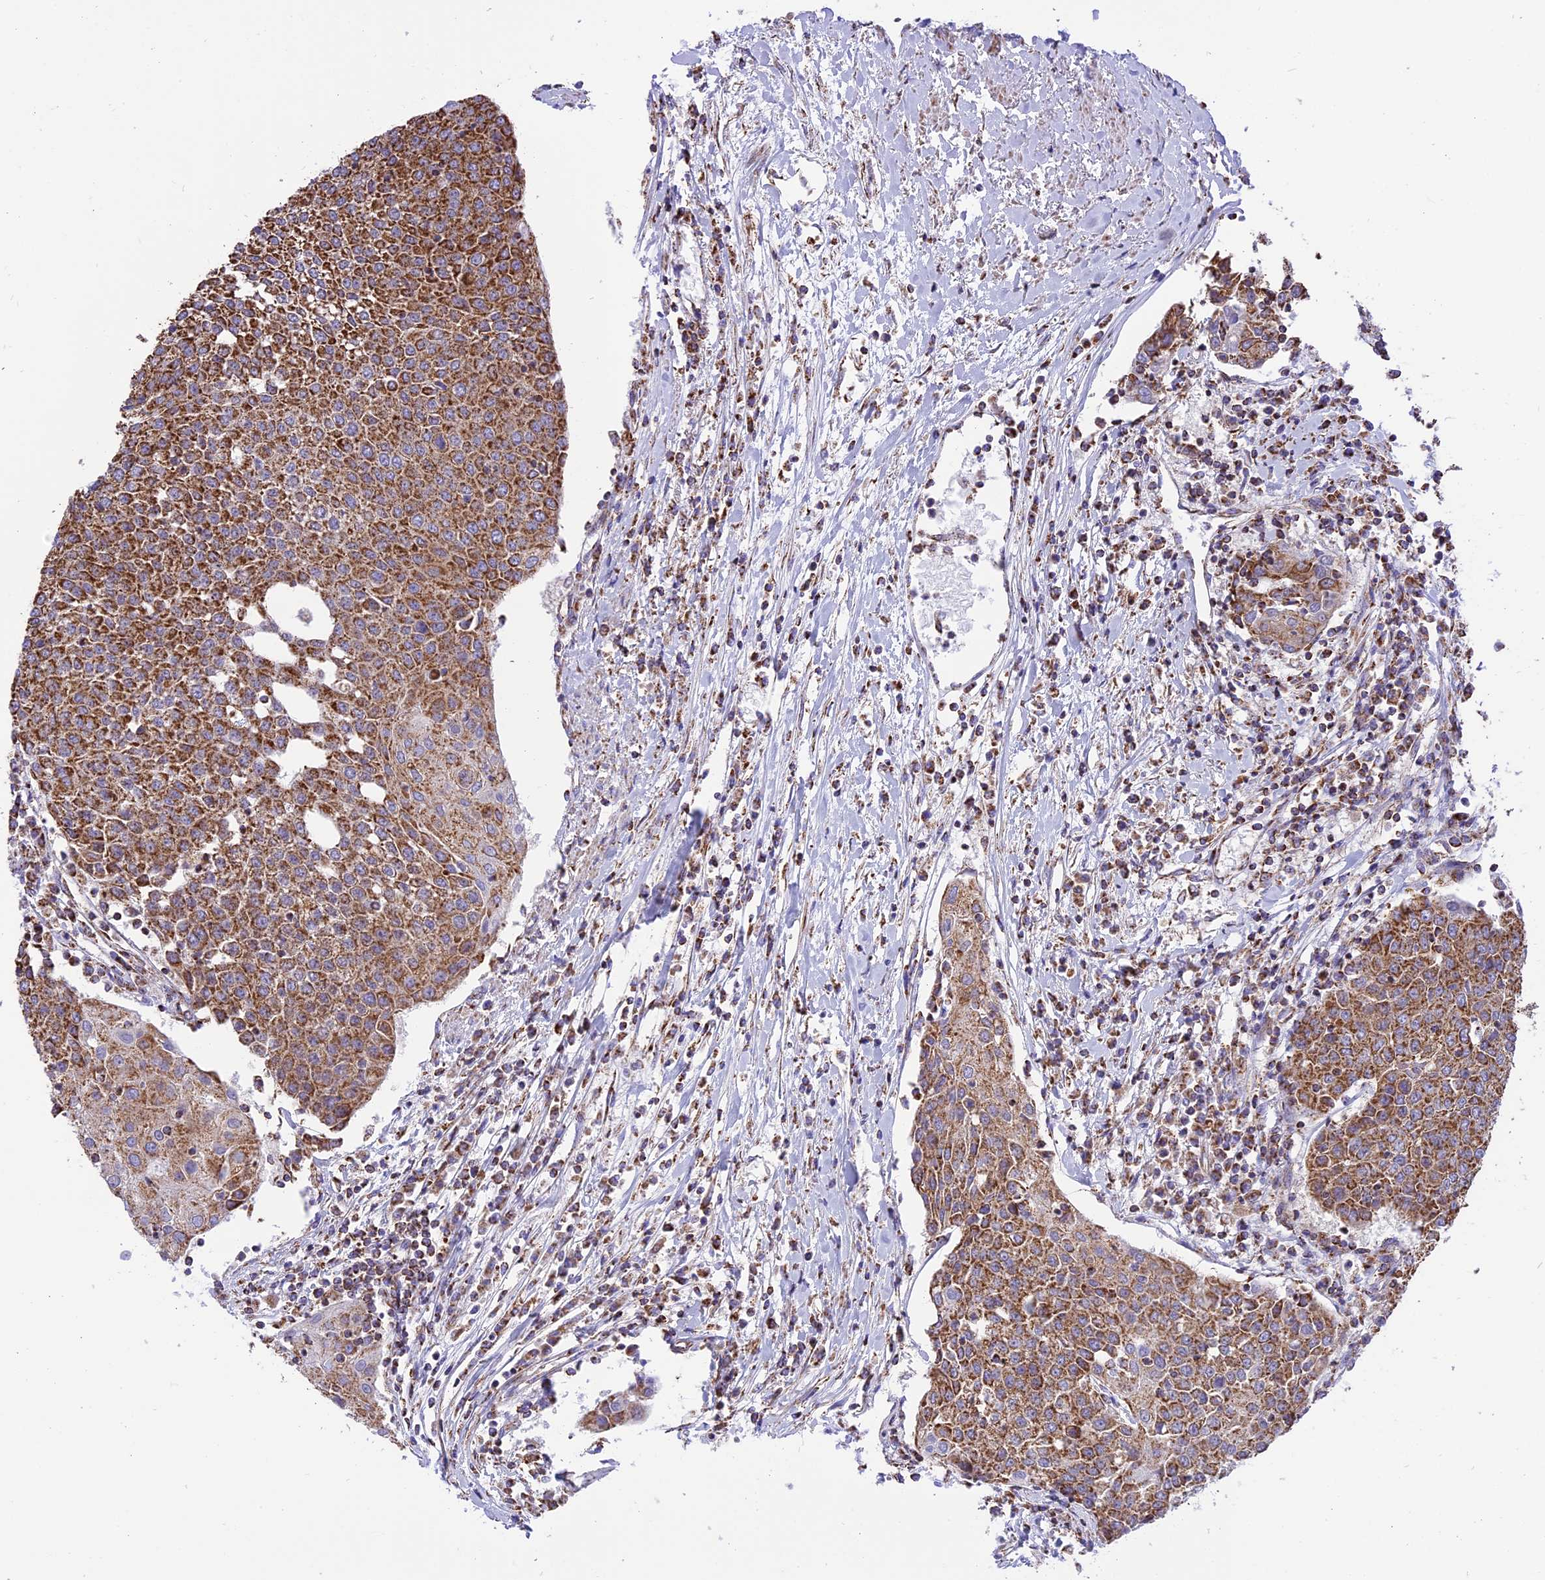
{"staining": {"intensity": "moderate", "quantity": ">75%", "location": "cytoplasmic/membranous"}, "tissue": "urothelial cancer", "cell_type": "Tumor cells", "image_type": "cancer", "snomed": [{"axis": "morphology", "description": "Urothelial carcinoma, High grade"}, {"axis": "topography", "description": "Urinary bladder"}], "caption": "Brown immunohistochemical staining in urothelial cancer displays moderate cytoplasmic/membranous positivity in approximately >75% of tumor cells.", "gene": "TTC4", "patient": {"sex": "female", "age": 85}}